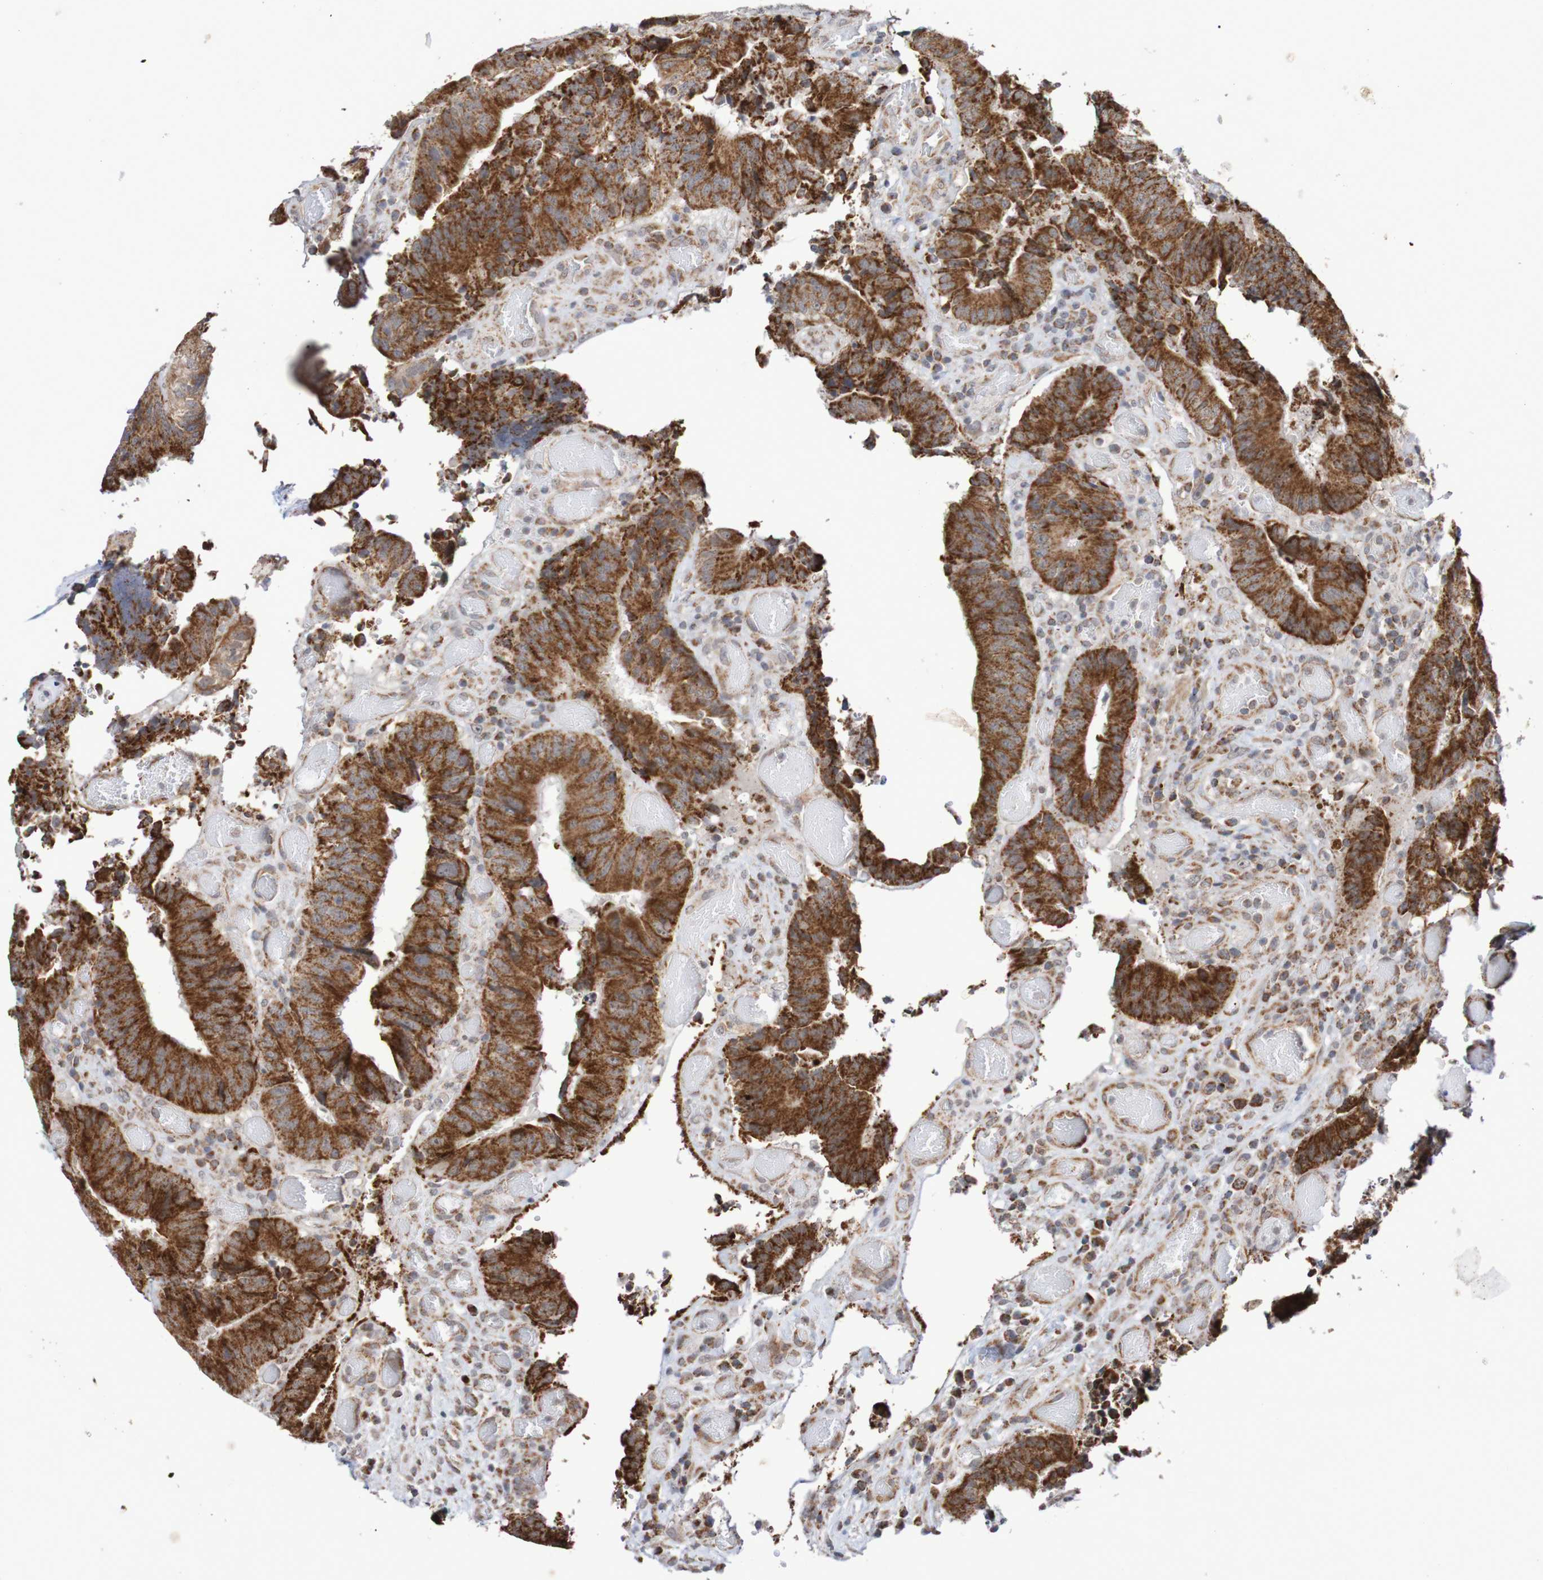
{"staining": {"intensity": "strong", "quantity": ">75%", "location": "cytoplasmic/membranous"}, "tissue": "colorectal cancer", "cell_type": "Tumor cells", "image_type": "cancer", "snomed": [{"axis": "morphology", "description": "Adenocarcinoma, NOS"}, {"axis": "topography", "description": "Rectum"}], "caption": "Colorectal adenocarcinoma tissue displays strong cytoplasmic/membranous expression in about >75% of tumor cells", "gene": "DVL1", "patient": {"sex": "male", "age": 72}}